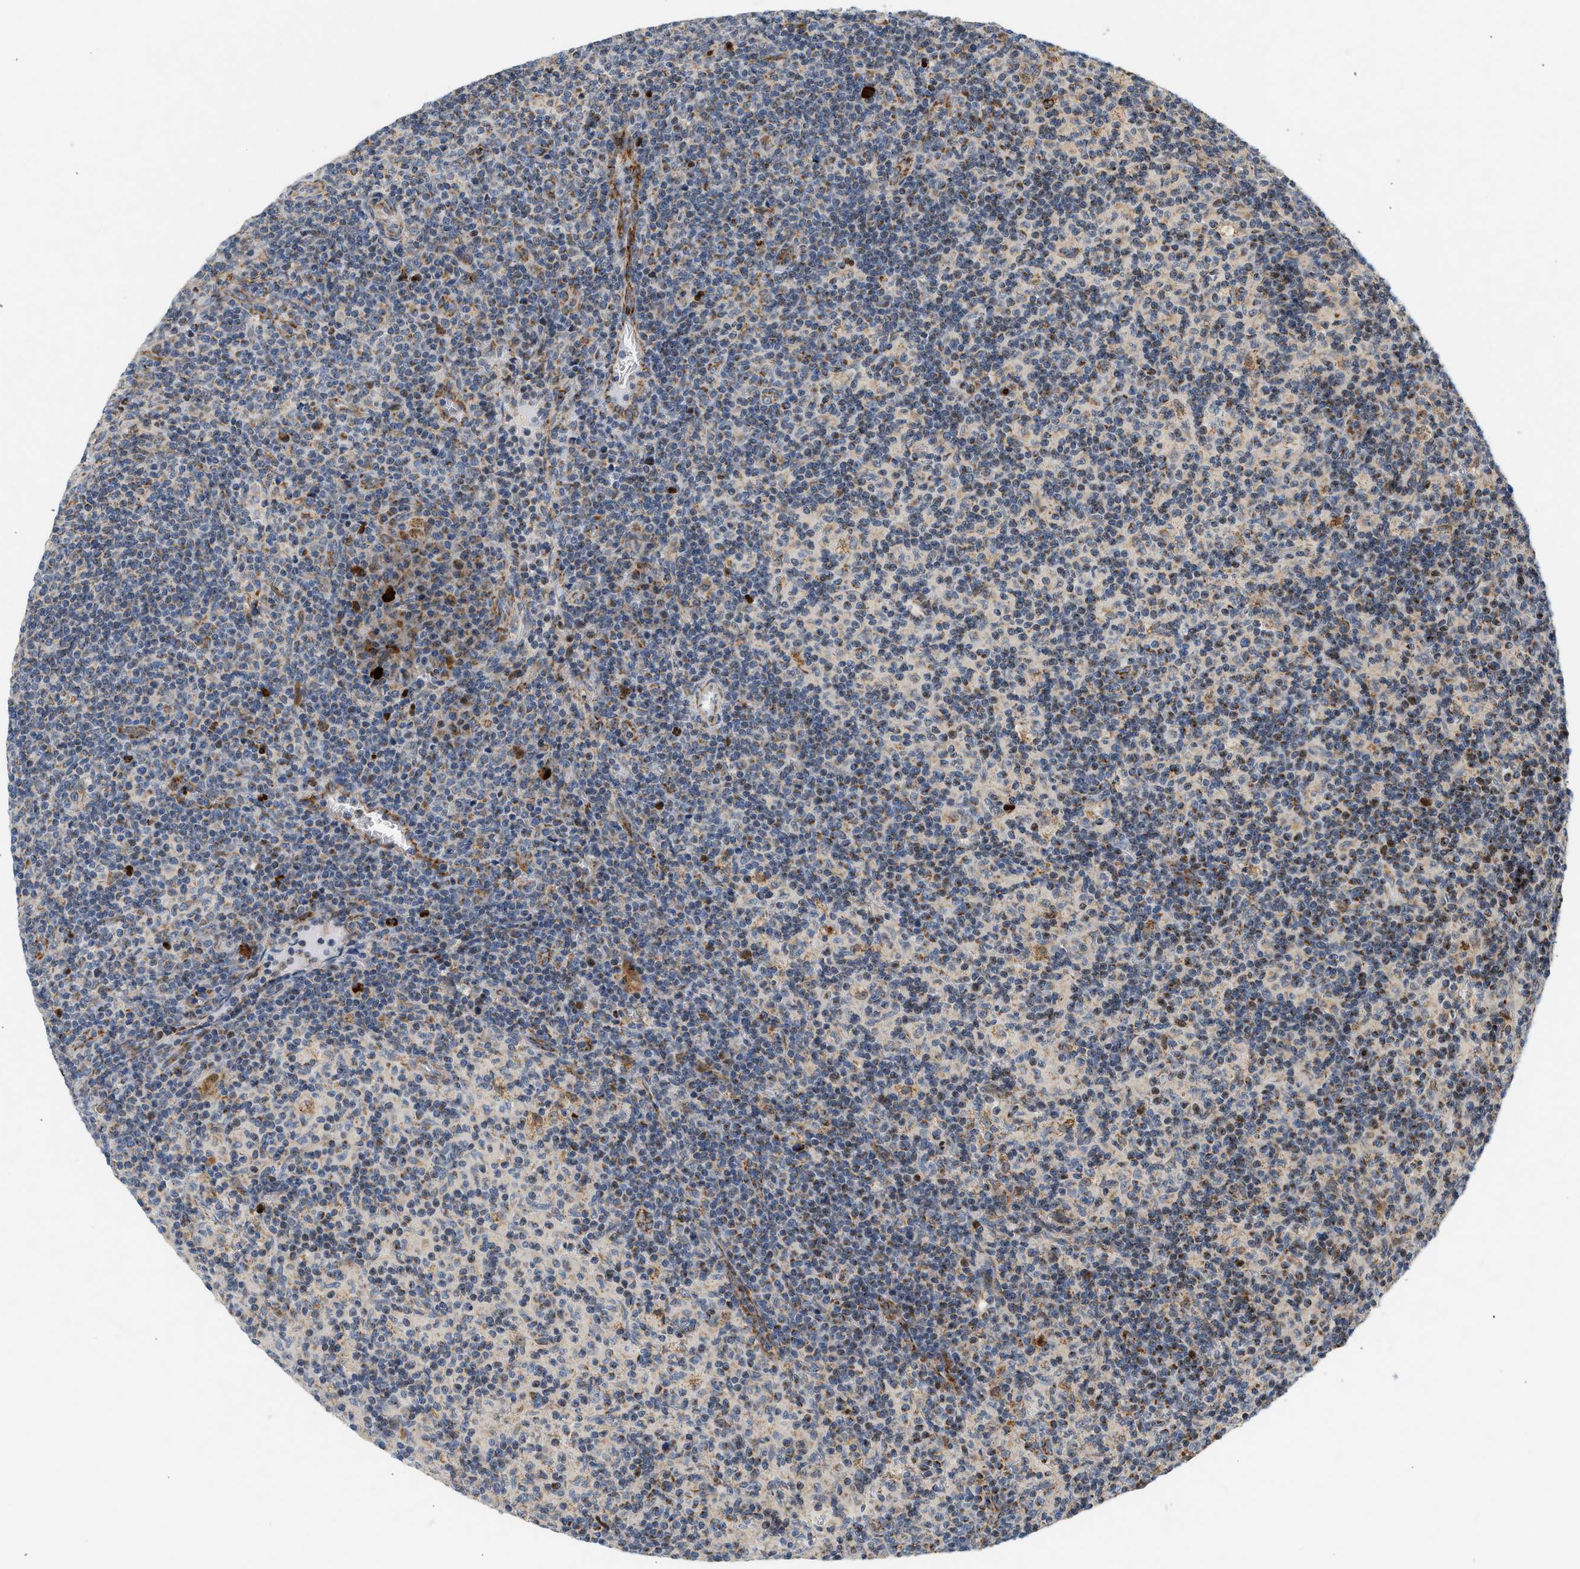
{"staining": {"intensity": "moderate", "quantity": "25%-75%", "location": "cytoplasmic/membranous"}, "tissue": "lymph node", "cell_type": "Non-germinal center cells", "image_type": "normal", "snomed": [{"axis": "morphology", "description": "Normal tissue, NOS"}, {"axis": "morphology", "description": "Inflammation, NOS"}, {"axis": "topography", "description": "Lymph node"}], "caption": "Protein analysis of benign lymph node demonstrates moderate cytoplasmic/membranous staining in about 25%-75% of non-germinal center cells.", "gene": "MCU", "patient": {"sex": "male", "age": 55}}